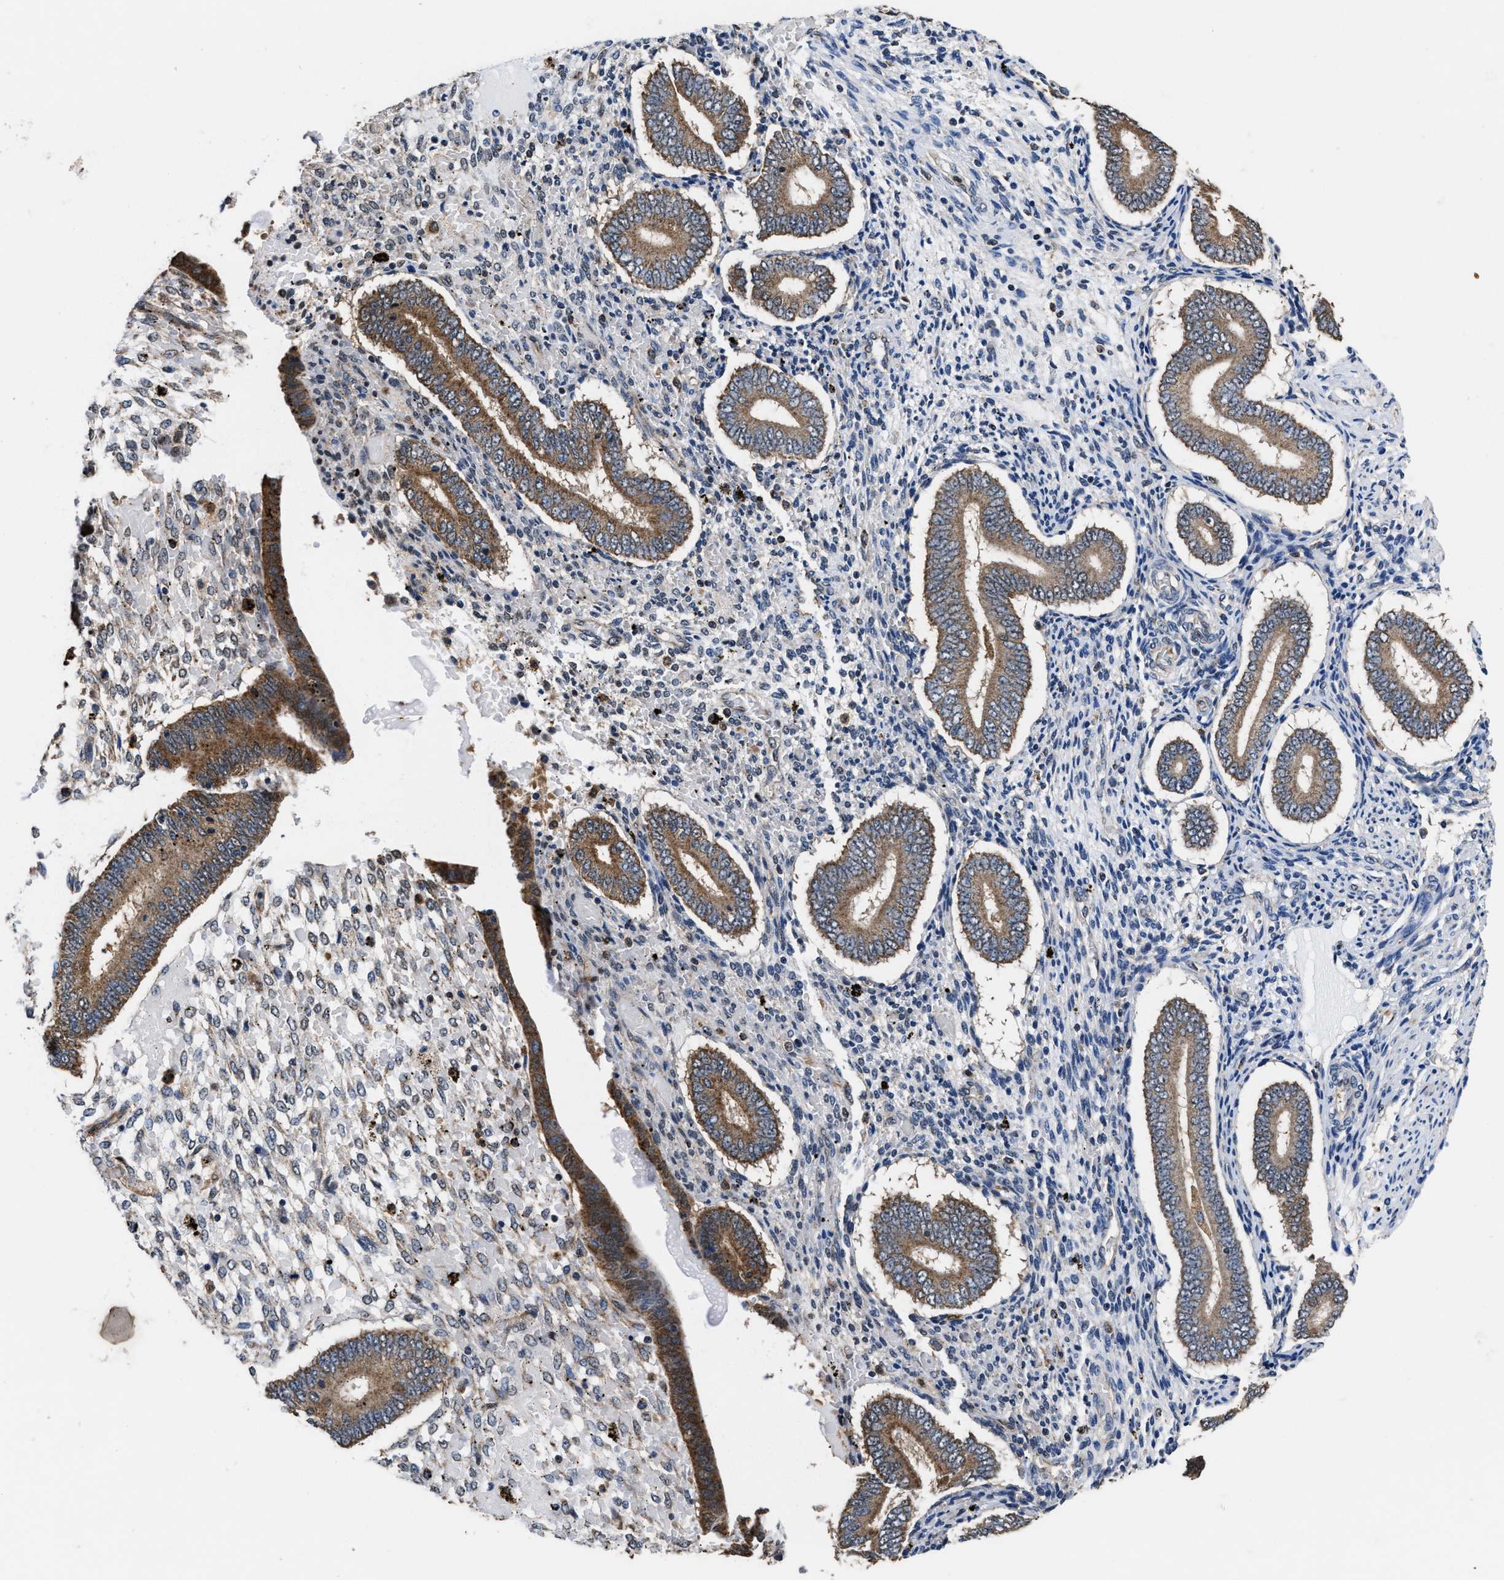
{"staining": {"intensity": "negative", "quantity": "none", "location": "none"}, "tissue": "endometrium", "cell_type": "Cells in endometrial stroma", "image_type": "normal", "snomed": [{"axis": "morphology", "description": "Normal tissue, NOS"}, {"axis": "topography", "description": "Endometrium"}], "caption": "DAB immunohistochemical staining of normal endometrium demonstrates no significant positivity in cells in endometrial stroma. (Stains: DAB (3,3'-diaminobenzidine) IHC with hematoxylin counter stain, Microscopy: brightfield microscopy at high magnification).", "gene": "ACLY", "patient": {"sex": "female", "age": 42}}